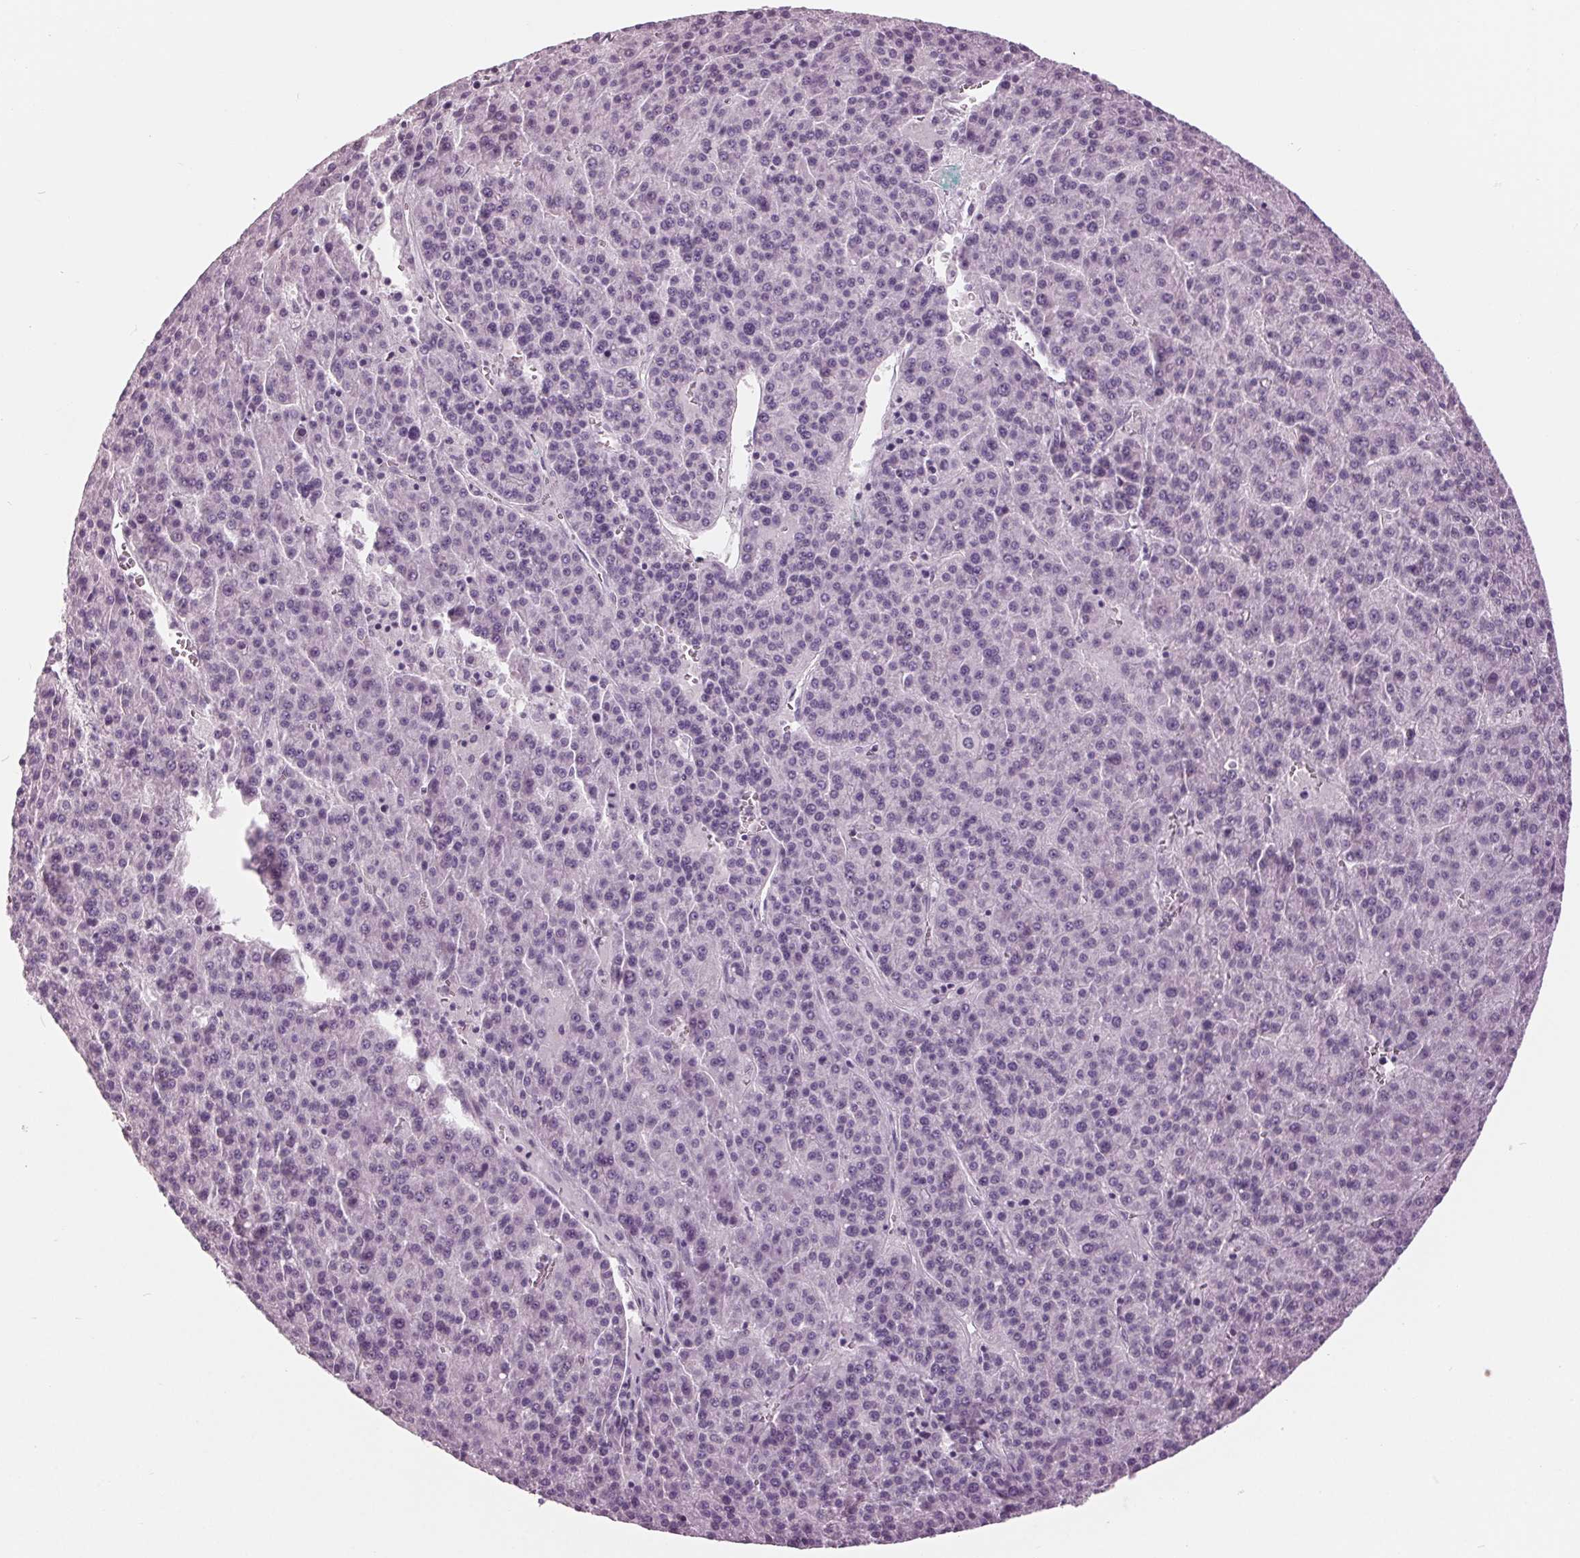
{"staining": {"intensity": "negative", "quantity": "none", "location": "none"}, "tissue": "liver cancer", "cell_type": "Tumor cells", "image_type": "cancer", "snomed": [{"axis": "morphology", "description": "Carcinoma, Hepatocellular, NOS"}, {"axis": "topography", "description": "Liver"}], "caption": "A histopathology image of hepatocellular carcinoma (liver) stained for a protein exhibits no brown staining in tumor cells. (DAB (3,3'-diaminobenzidine) immunohistochemistry (IHC) with hematoxylin counter stain).", "gene": "TNNC2", "patient": {"sex": "female", "age": 58}}